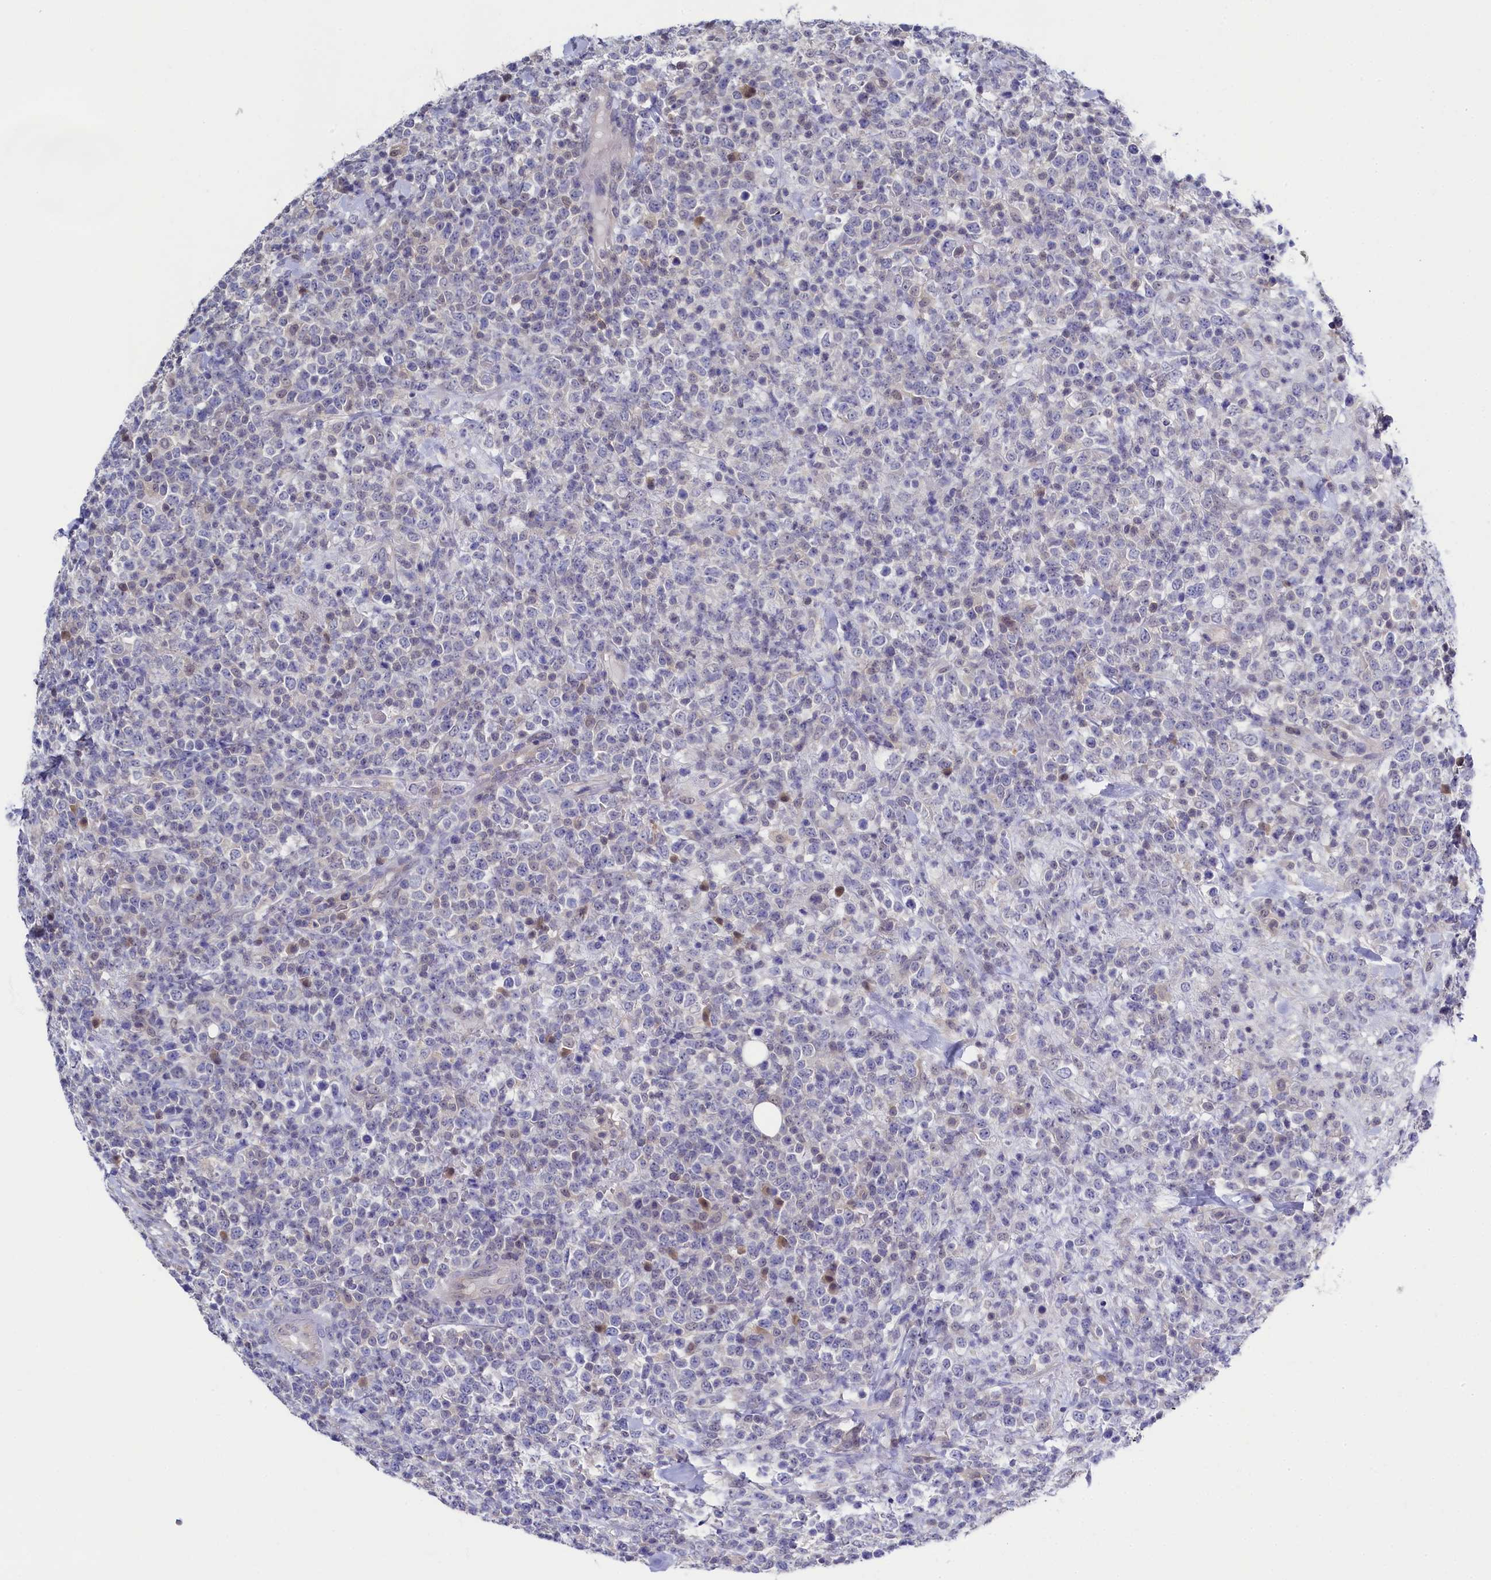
{"staining": {"intensity": "negative", "quantity": "none", "location": "none"}, "tissue": "lymphoma", "cell_type": "Tumor cells", "image_type": "cancer", "snomed": [{"axis": "morphology", "description": "Malignant lymphoma, non-Hodgkin's type, High grade"}, {"axis": "topography", "description": "Colon"}], "caption": "Protein analysis of lymphoma displays no significant expression in tumor cells.", "gene": "C11orf54", "patient": {"sex": "female", "age": 53}}